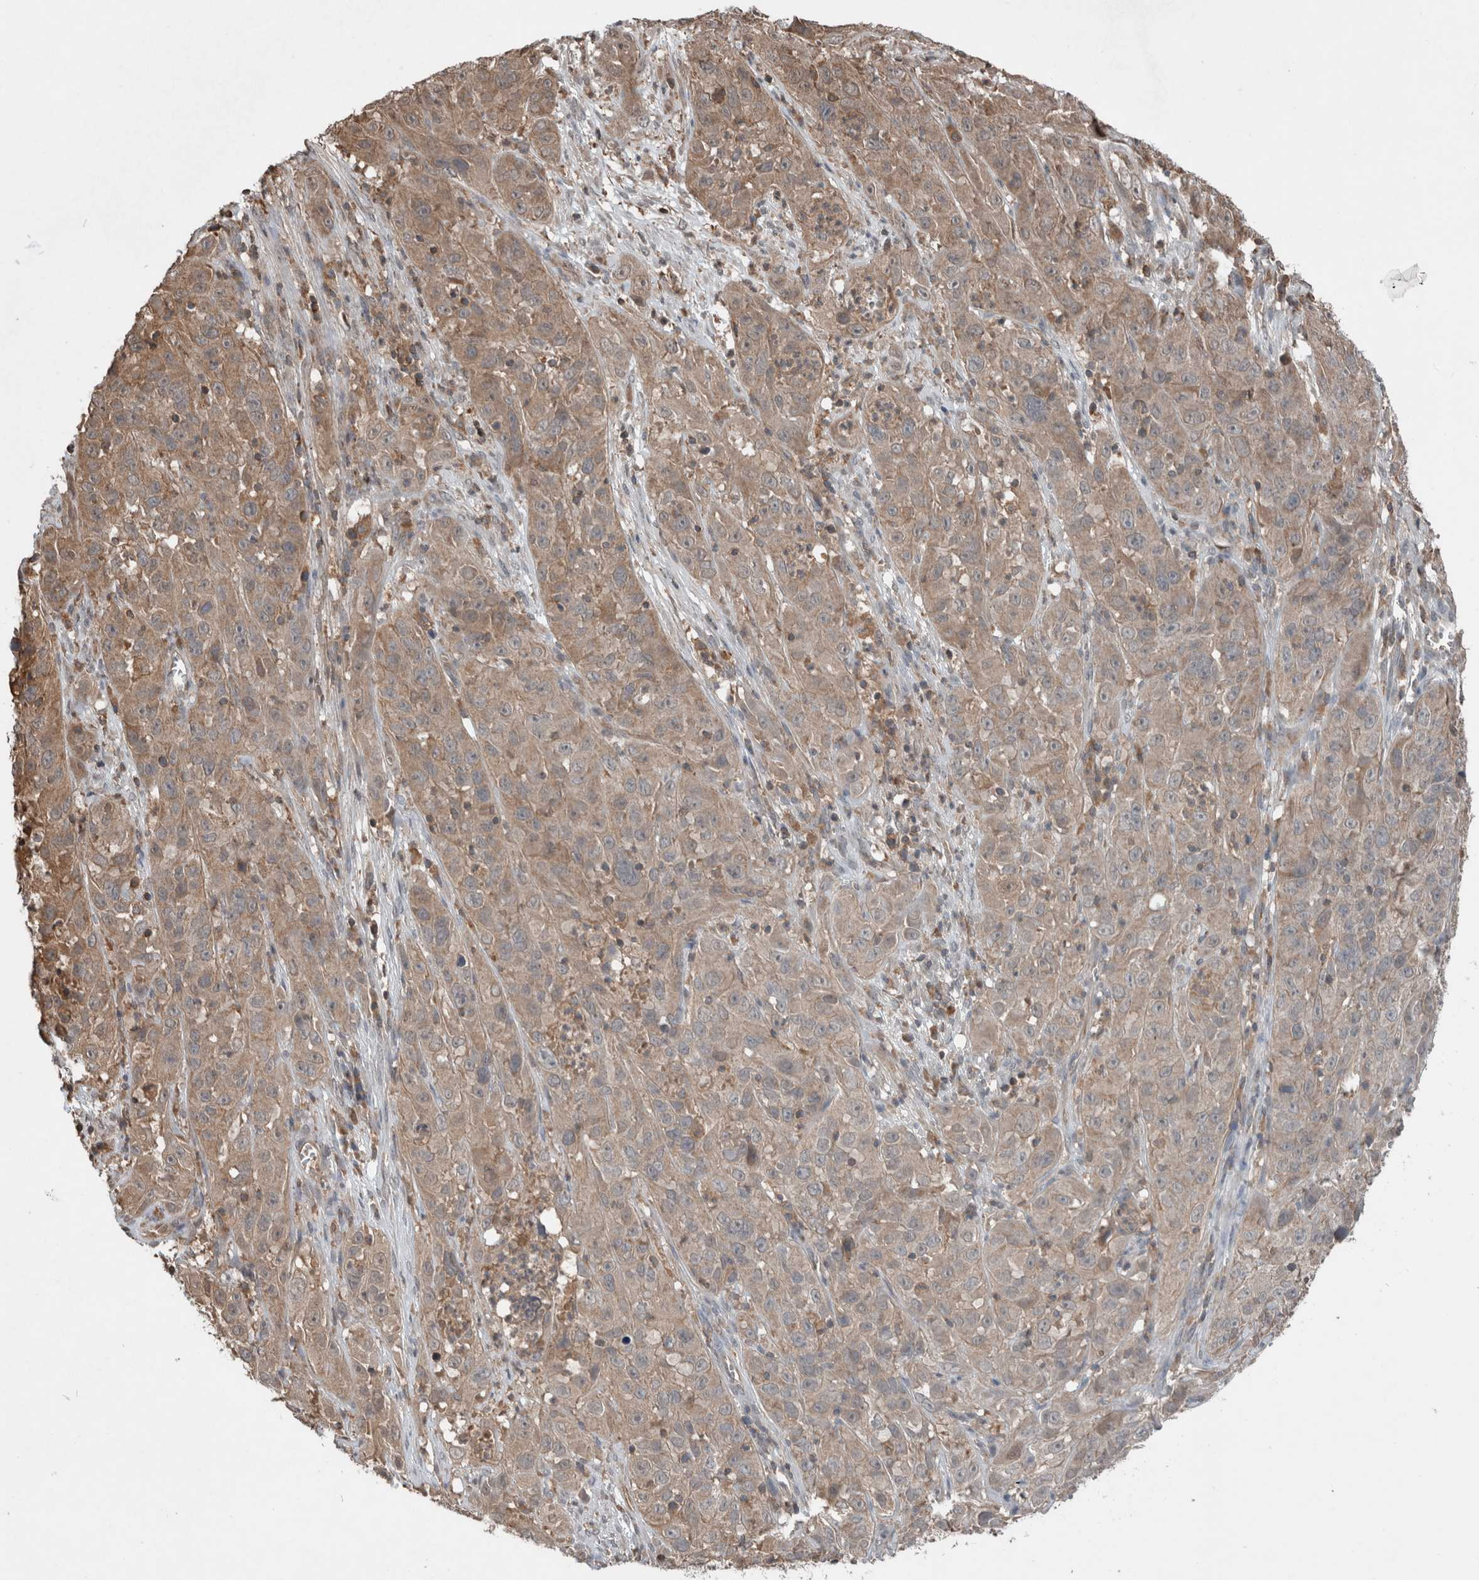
{"staining": {"intensity": "weak", "quantity": ">75%", "location": "cytoplasmic/membranous"}, "tissue": "cervical cancer", "cell_type": "Tumor cells", "image_type": "cancer", "snomed": [{"axis": "morphology", "description": "Squamous cell carcinoma, NOS"}, {"axis": "topography", "description": "Cervix"}], "caption": "Immunohistochemistry (IHC) staining of squamous cell carcinoma (cervical), which reveals low levels of weak cytoplasmic/membranous expression in about >75% of tumor cells indicating weak cytoplasmic/membranous protein positivity. The staining was performed using DAB (brown) for protein detection and nuclei were counterstained in hematoxylin (blue).", "gene": "KLK14", "patient": {"sex": "female", "age": 32}}